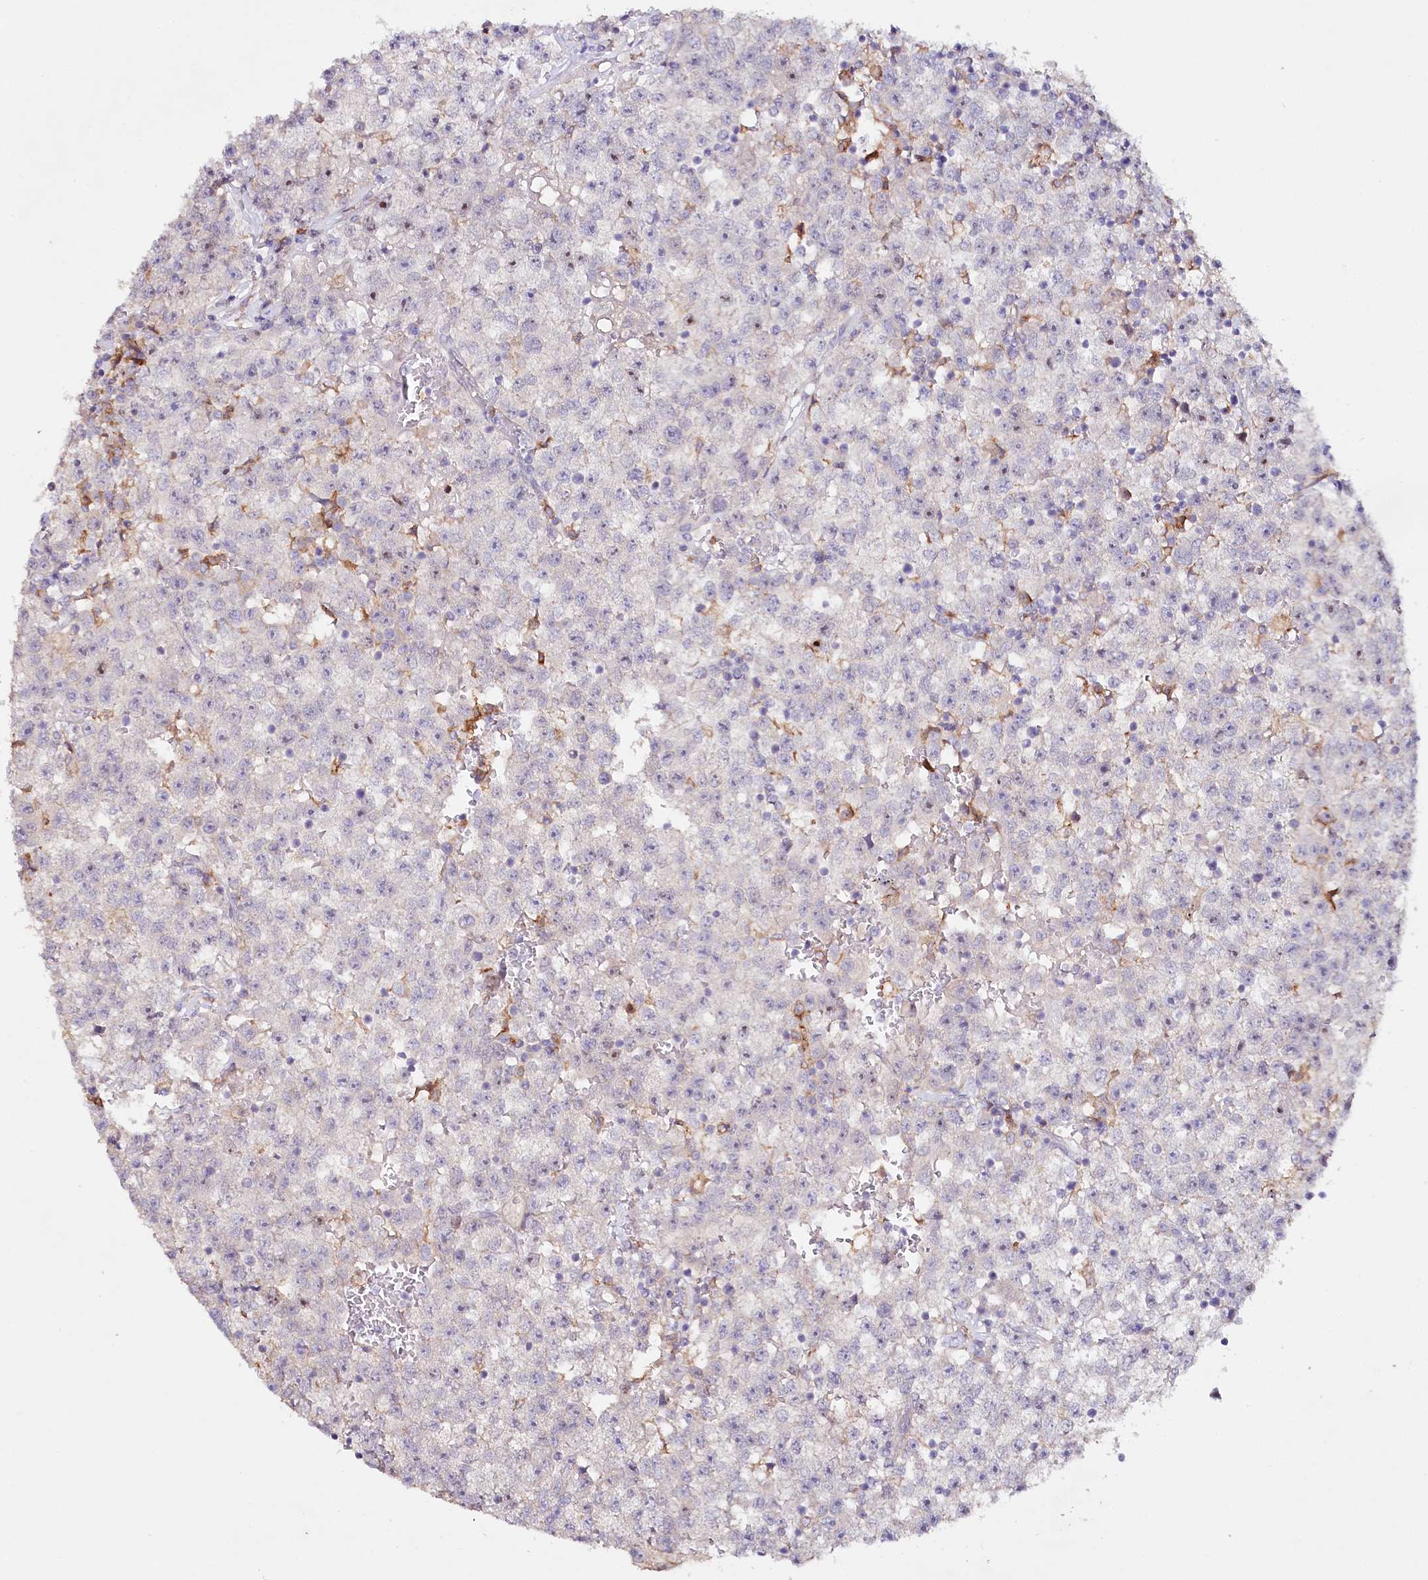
{"staining": {"intensity": "negative", "quantity": "none", "location": "none"}, "tissue": "testis cancer", "cell_type": "Tumor cells", "image_type": "cancer", "snomed": [{"axis": "morphology", "description": "Seminoma, NOS"}, {"axis": "topography", "description": "Testis"}], "caption": "DAB immunohistochemical staining of human testis seminoma reveals no significant staining in tumor cells.", "gene": "ALDH3B1", "patient": {"sex": "male", "age": 22}}